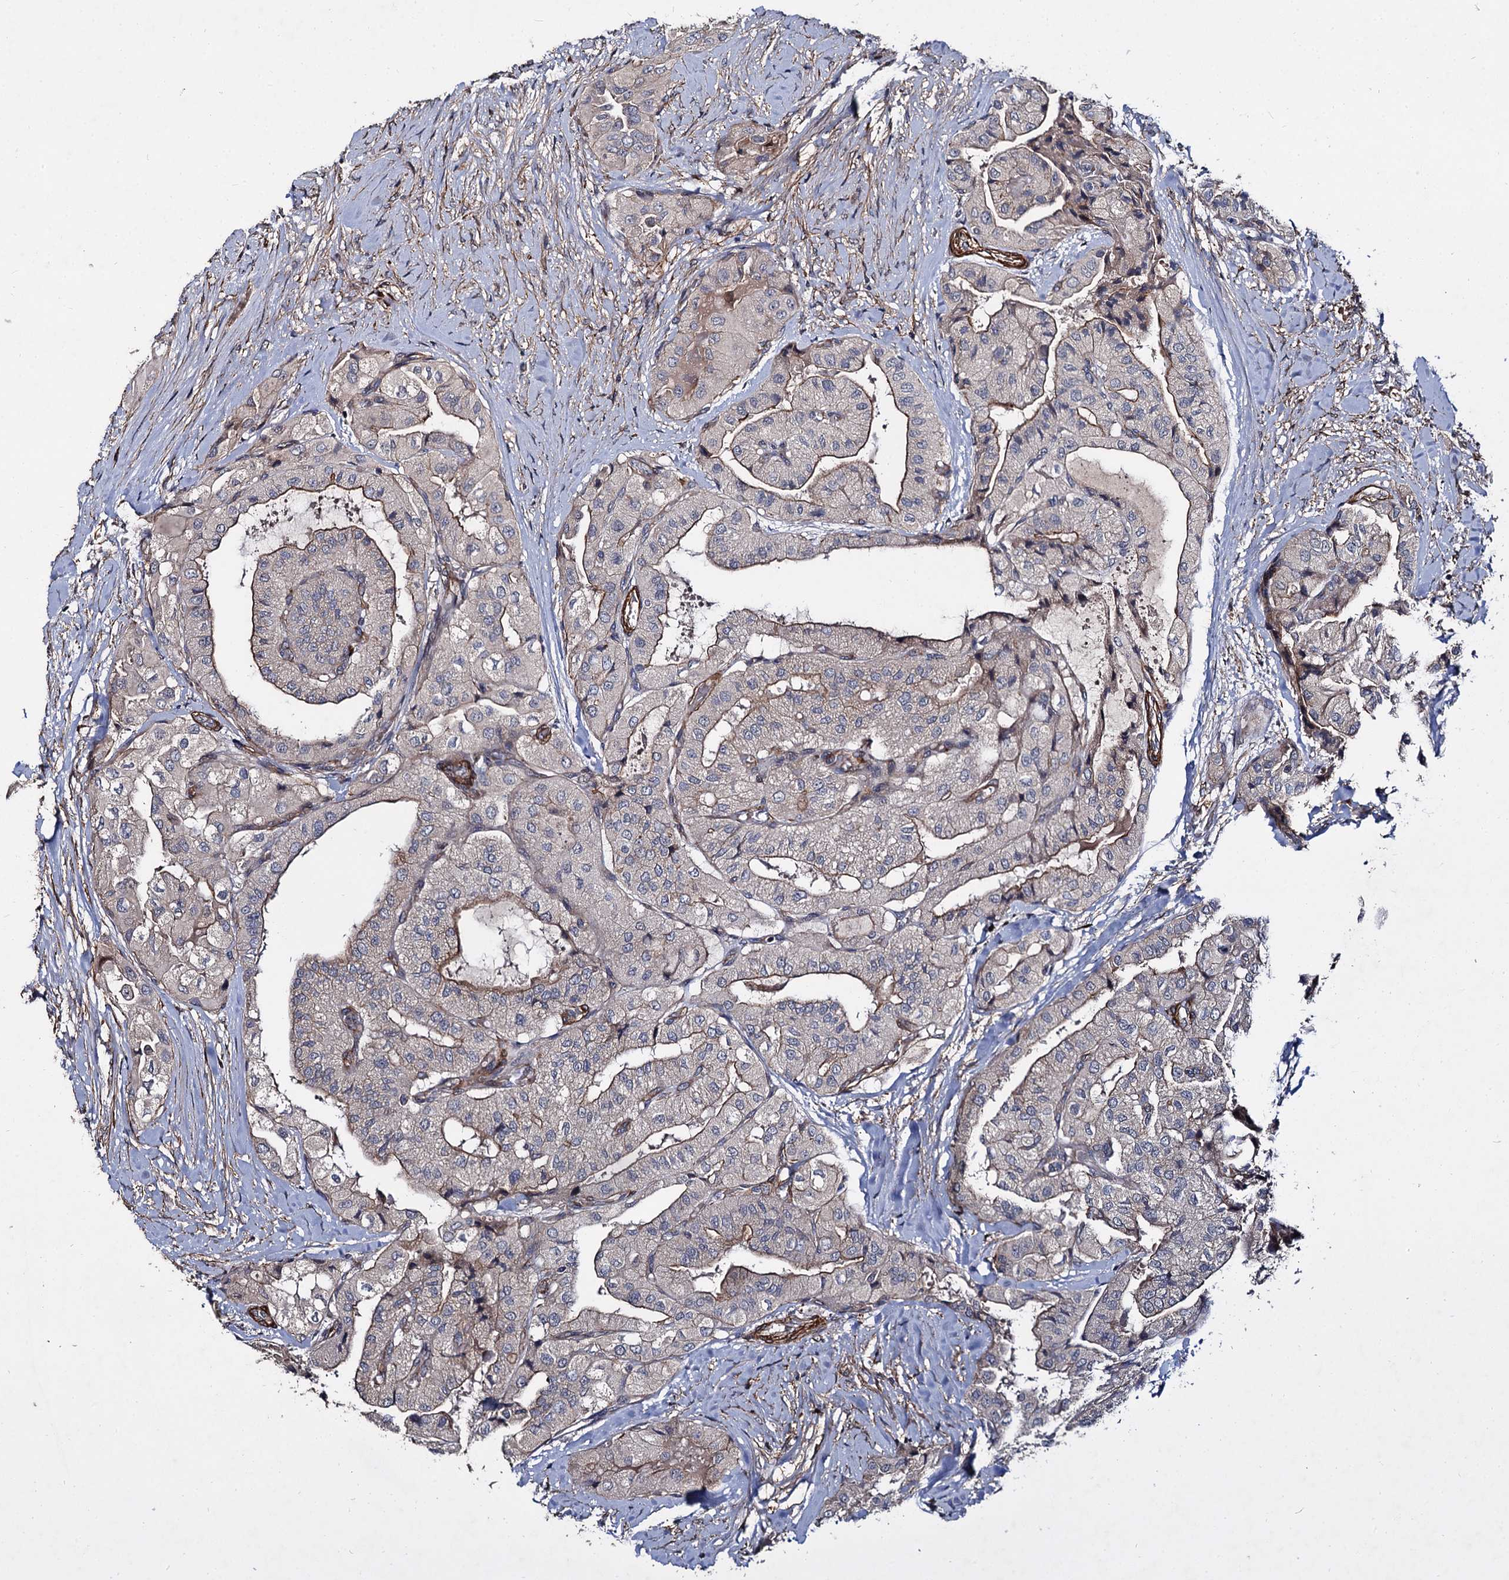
{"staining": {"intensity": "negative", "quantity": "none", "location": "none"}, "tissue": "thyroid cancer", "cell_type": "Tumor cells", "image_type": "cancer", "snomed": [{"axis": "morphology", "description": "Papillary adenocarcinoma, NOS"}, {"axis": "topography", "description": "Thyroid gland"}], "caption": "The image reveals no significant expression in tumor cells of thyroid papillary adenocarcinoma. (Brightfield microscopy of DAB (3,3'-diaminobenzidine) immunohistochemistry (IHC) at high magnification).", "gene": "ISM2", "patient": {"sex": "female", "age": 59}}